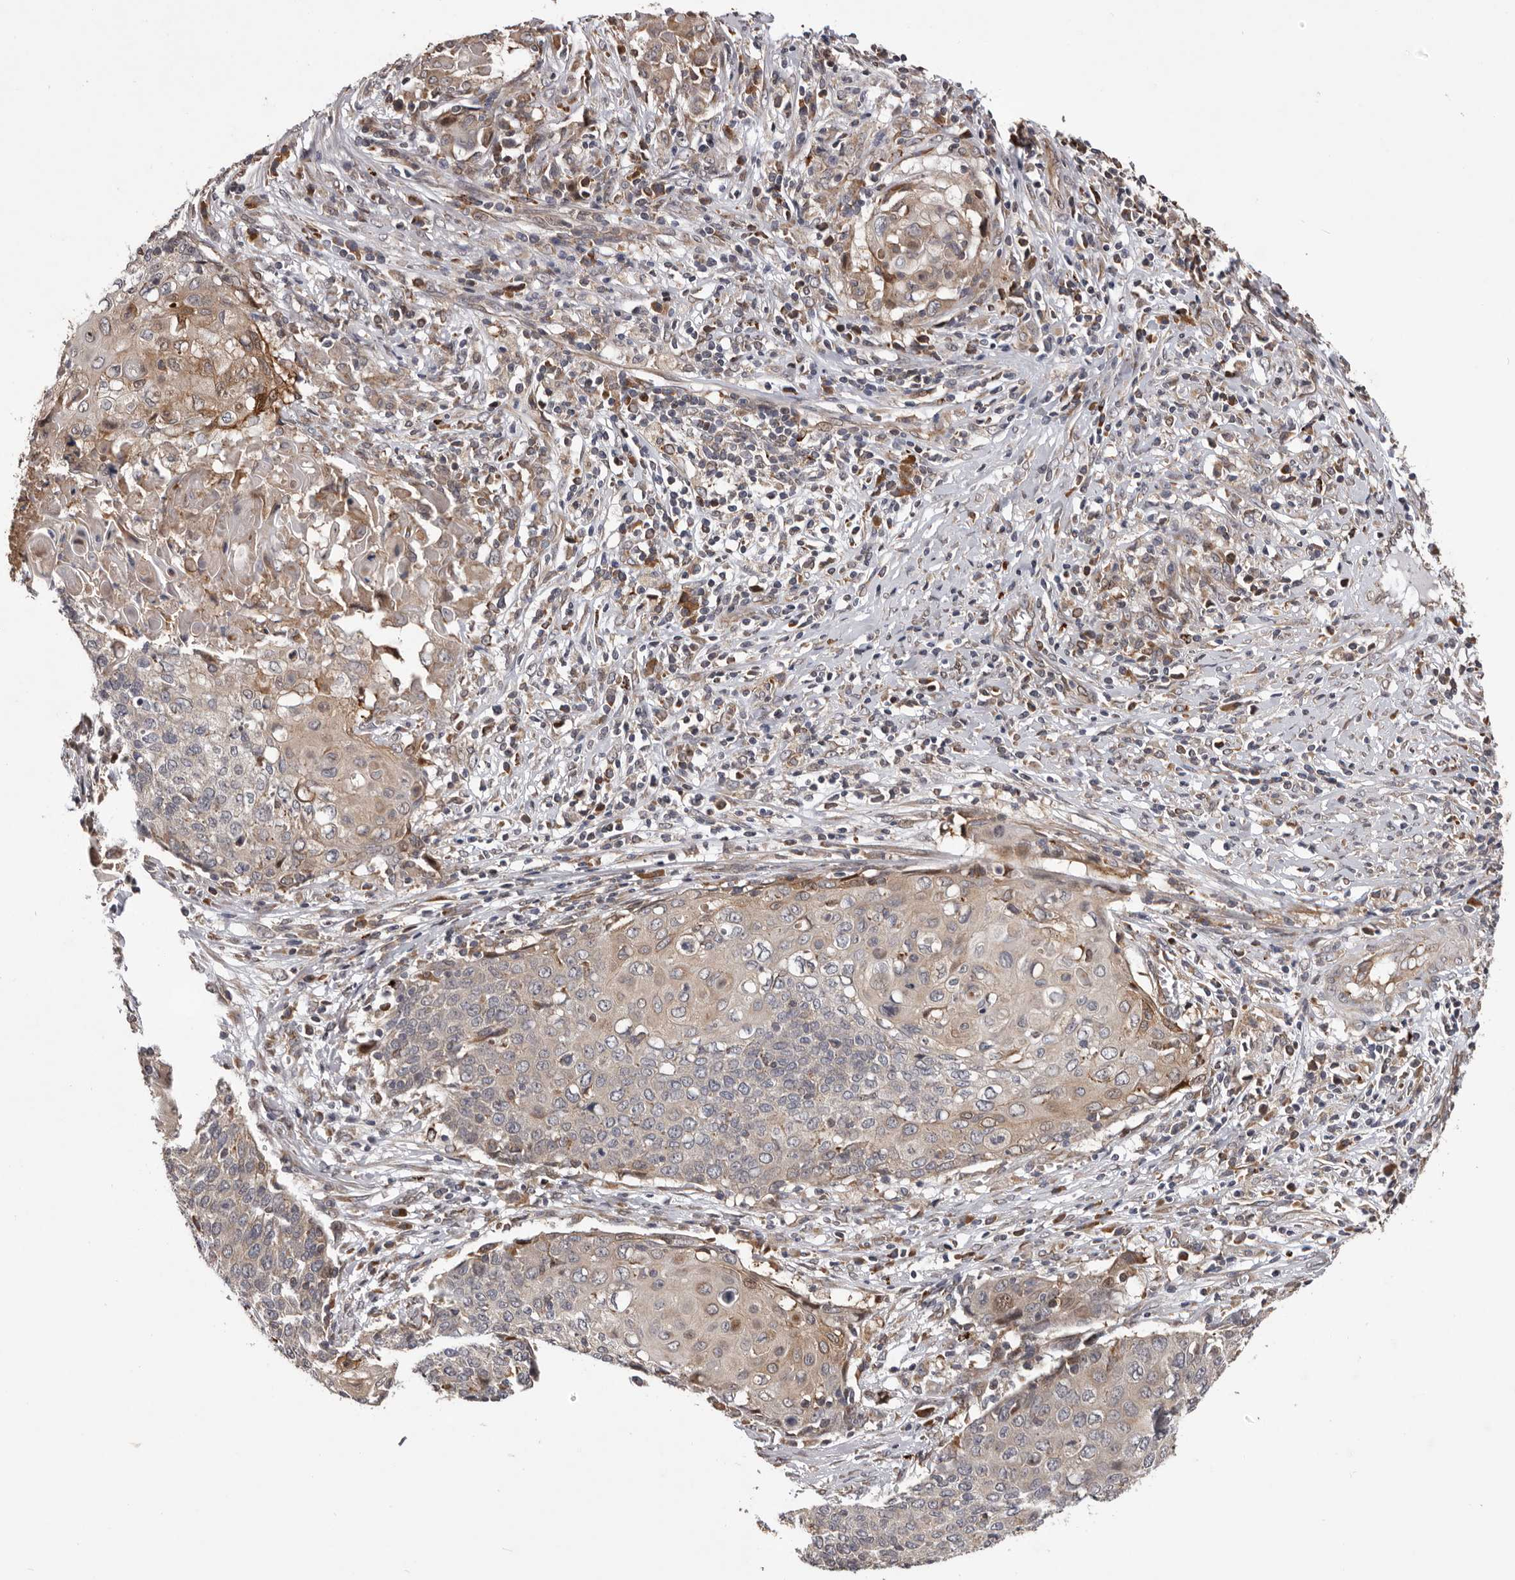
{"staining": {"intensity": "weak", "quantity": "25%-75%", "location": "cytoplasmic/membranous"}, "tissue": "cervical cancer", "cell_type": "Tumor cells", "image_type": "cancer", "snomed": [{"axis": "morphology", "description": "Squamous cell carcinoma, NOS"}, {"axis": "topography", "description": "Cervix"}], "caption": "High-magnification brightfield microscopy of squamous cell carcinoma (cervical) stained with DAB (brown) and counterstained with hematoxylin (blue). tumor cells exhibit weak cytoplasmic/membranous positivity is identified in approximately25%-75% of cells. The protein of interest is stained brown, and the nuclei are stained in blue (DAB IHC with brightfield microscopy, high magnification).", "gene": "GADD45B", "patient": {"sex": "female", "age": 39}}